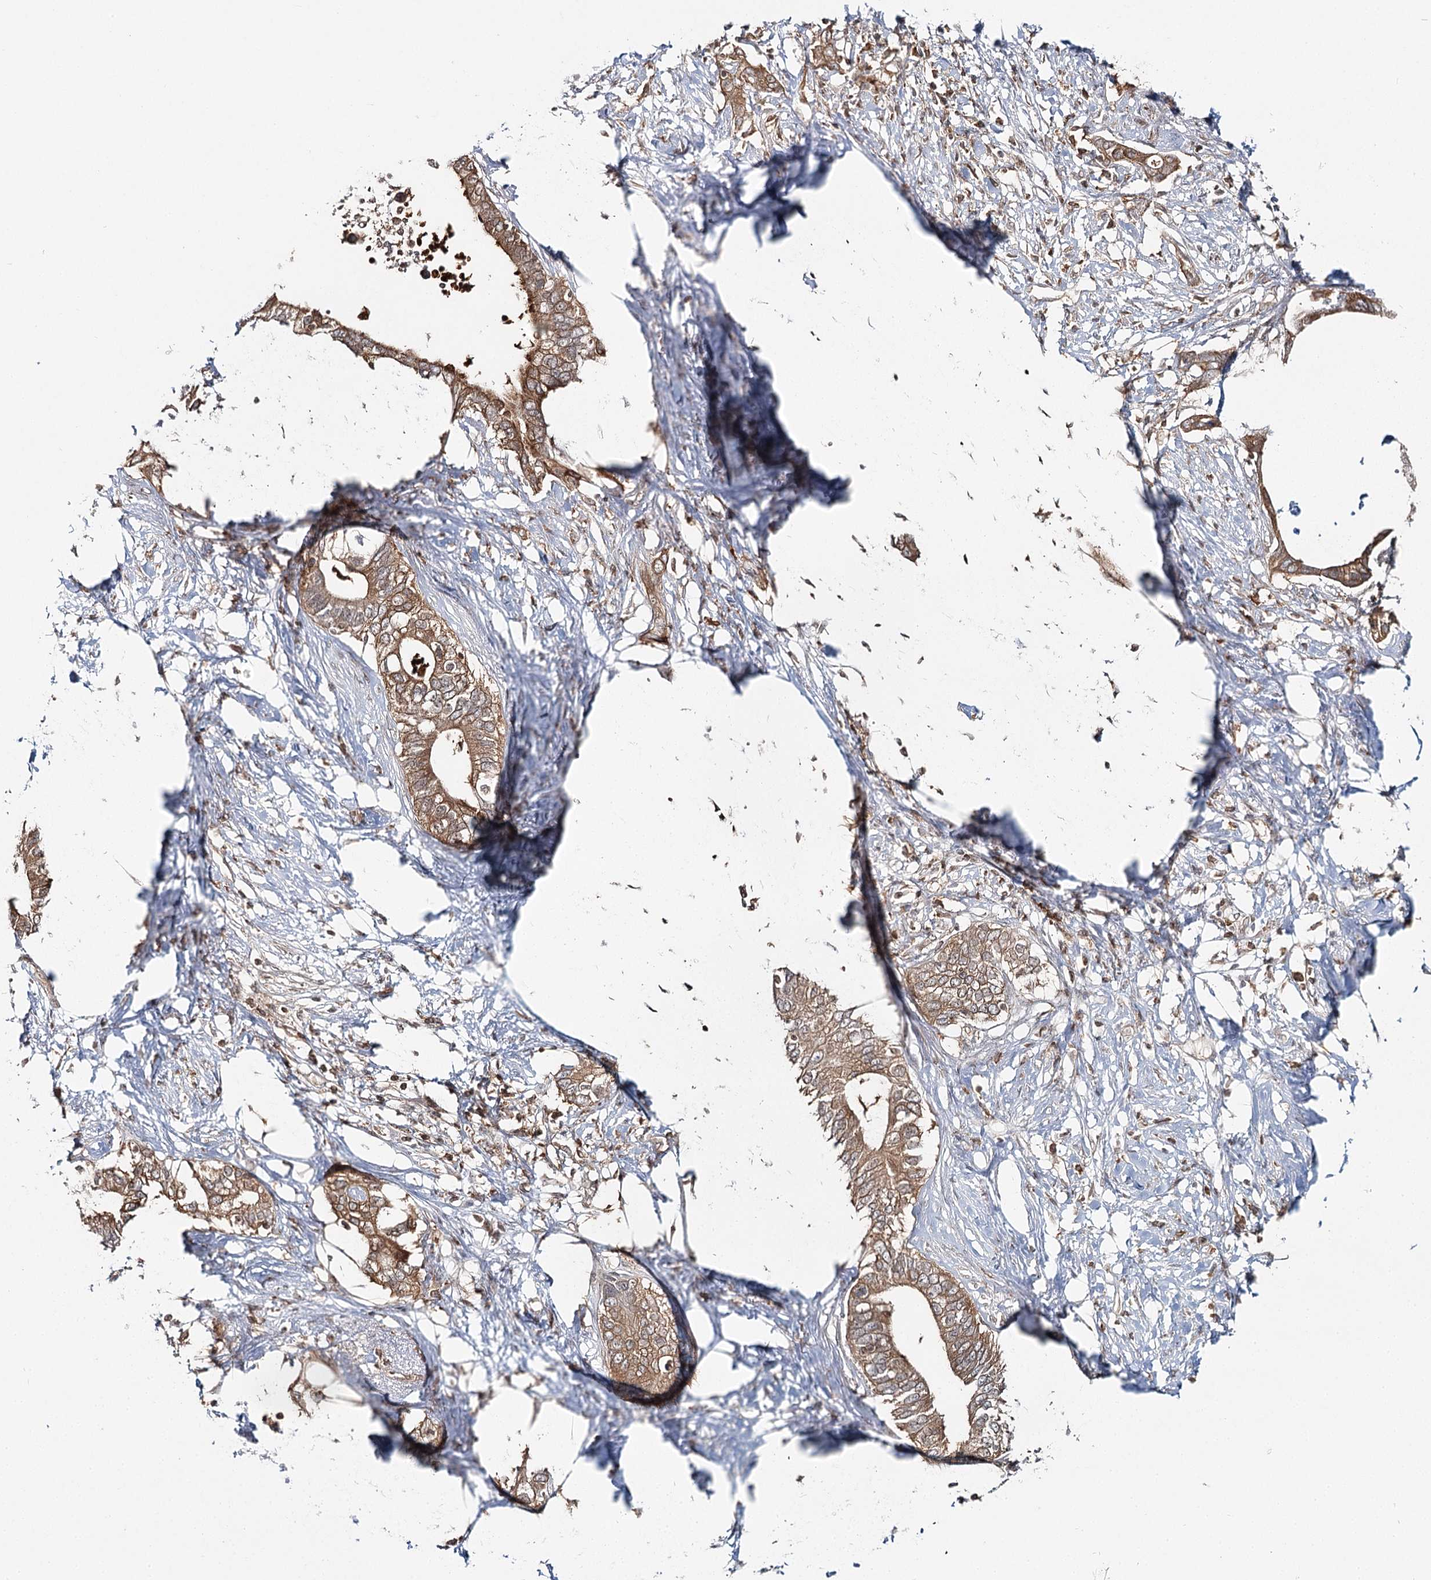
{"staining": {"intensity": "moderate", "quantity": ">75%", "location": "cytoplasmic/membranous"}, "tissue": "pancreatic cancer", "cell_type": "Tumor cells", "image_type": "cancer", "snomed": [{"axis": "morphology", "description": "Normal tissue, NOS"}, {"axis": "morphology", "description": "Adenocarcinoma, NOS"}, {"axis": "topography", "description": "Pancreas"}, {"axis": "topography", "description": "Peripheral nerve tissue"}], "caption": "Protein staining of pancreatic adenocarcinoma tissue shows moderate cytoplasmic/membranous expression in approximately >75% of tumor cells. (DAB (3,3'-diaminobenzidine) IHC with brightfield microscopy, high magnification).", "gene": "FAM120B", "patient": {"sex": "male", "age": 59}}